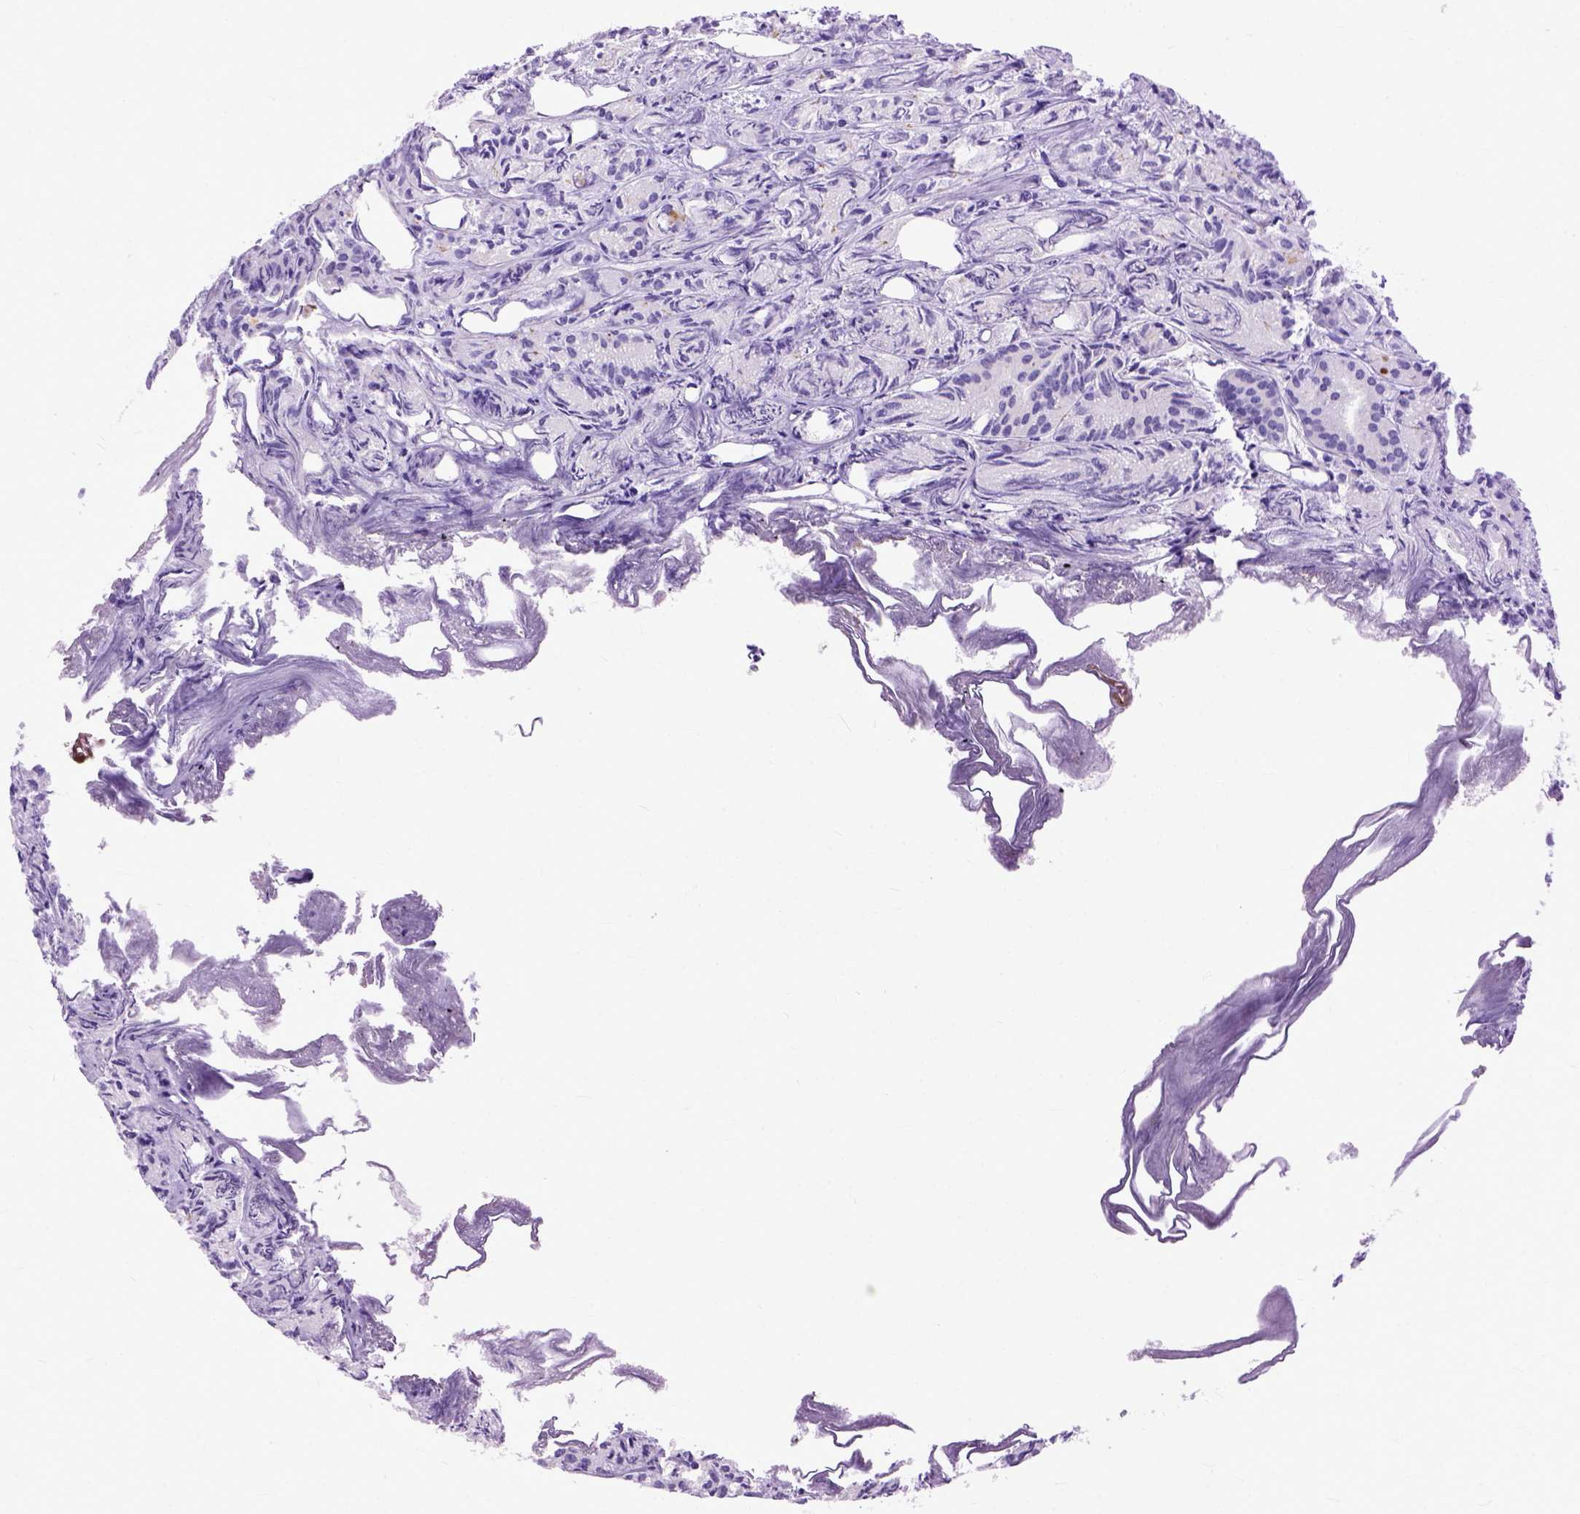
{"staining": {"intensity": "negative", "quantity": "none", "location": "none"}, "tissue": "prostate cancer", "cell_type": "Tumor cells", "image_type": "cancer", "snomed": [{"axis": "morphology", "description": "Adenocarcinoma, Medium grade"}, {"axis": "topography", "description": "Prostate"}], "caption": "Tumor cells show no significant protein expression in prostate adenocarcinoma (medium-grade).", "gene": "GNGT1", "patient": {"sex": "male", "age": 74}}